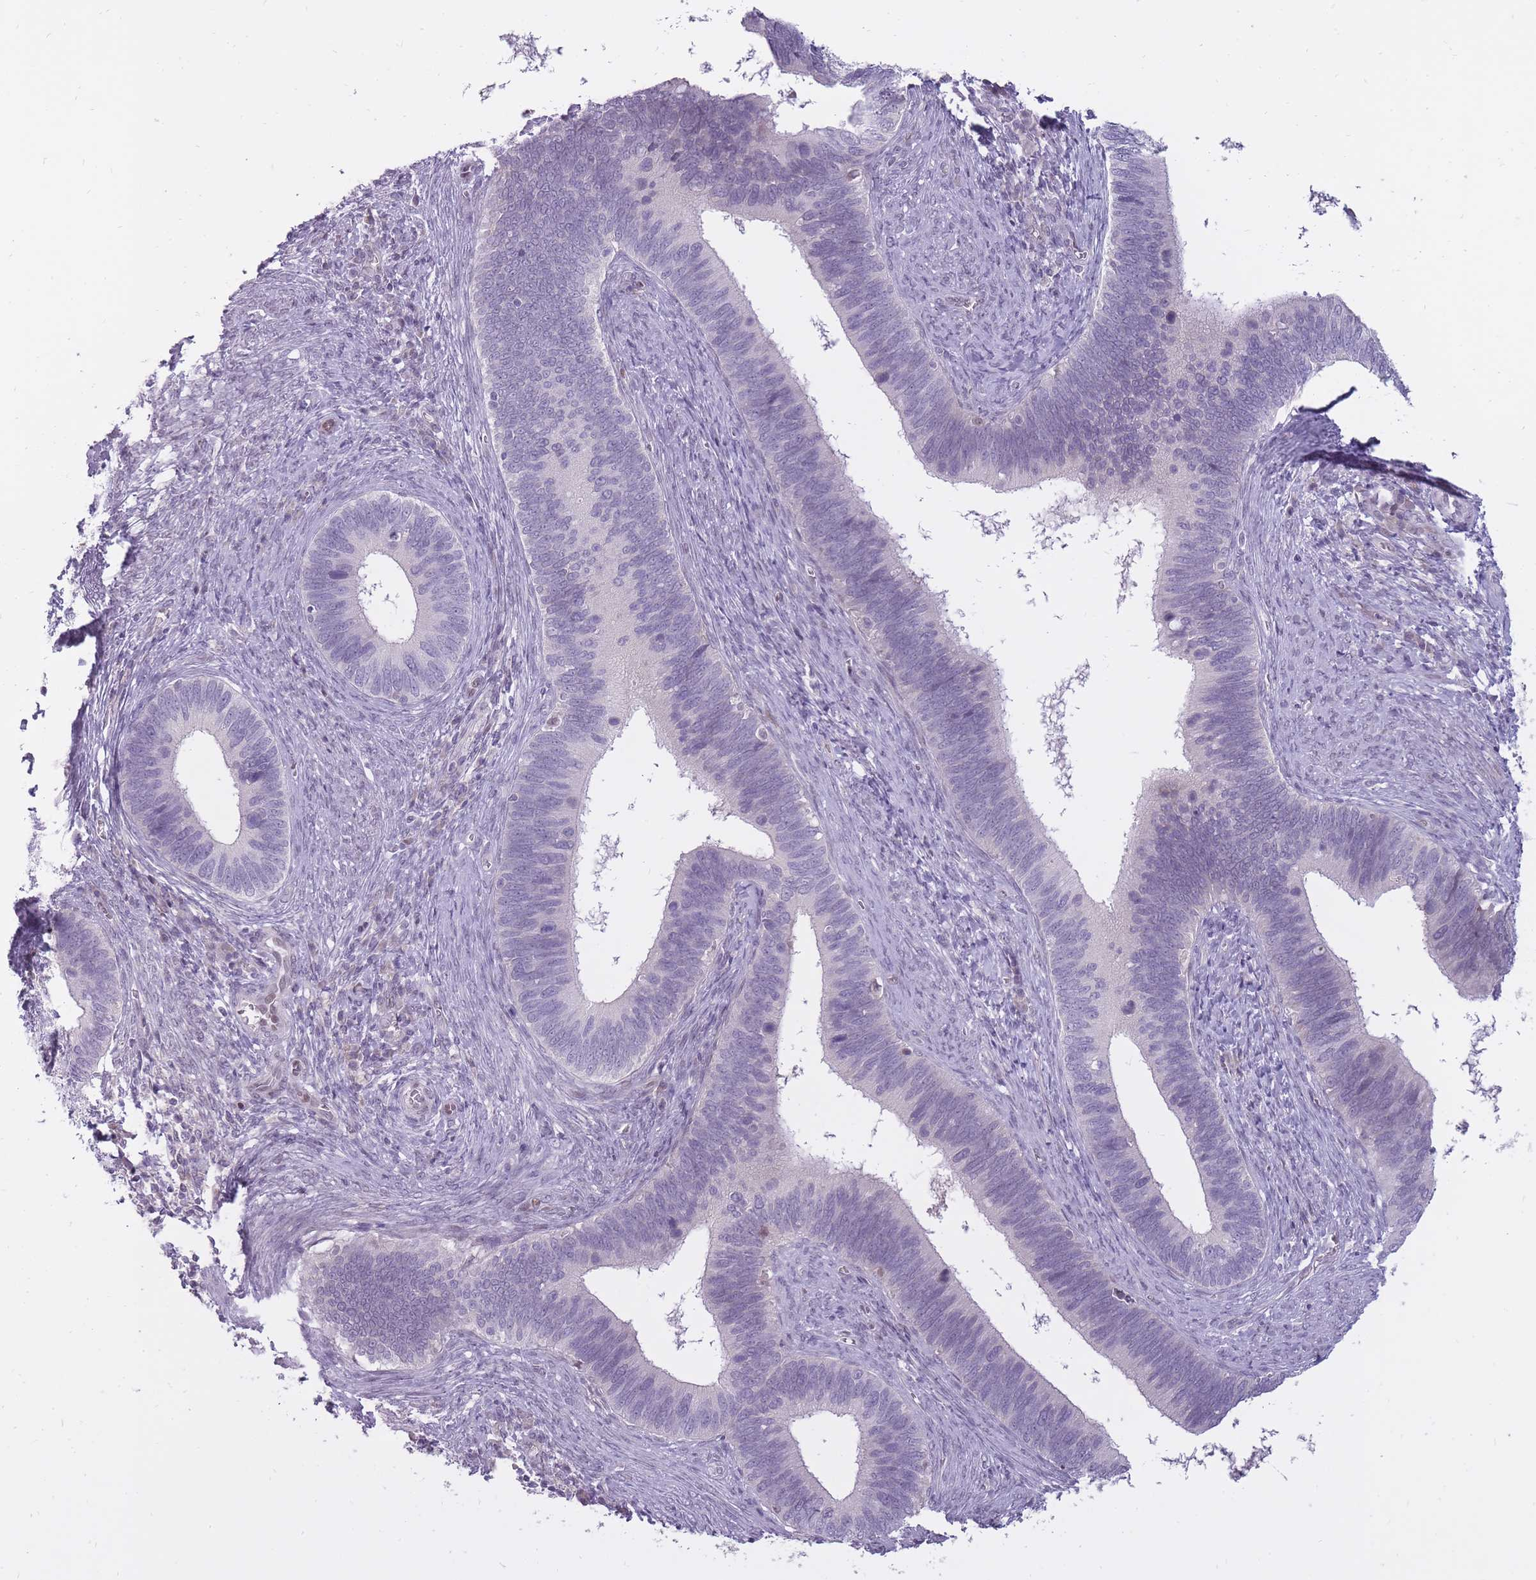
{"staining": {"intensity": "negative", "quantity": "none", "location": "none"}, "tissue": "cervical cancer", "cell_type": "Tumor cells", "image_type": "cancer", "snomed": [{"axis": "morphology", "description": "Adenocarcinoma, NOS"}, {"axis": "topography", "description": "Cervix"}], "caption": "An immunohistochemistry (IHC) photomicrograph of cervical adenocarcinoma is shown. There is no staining in tumor cells of cervical adenocarcinoma.", "gene": "POMZP3", "patient": {"sex": "female", "age": 42}}